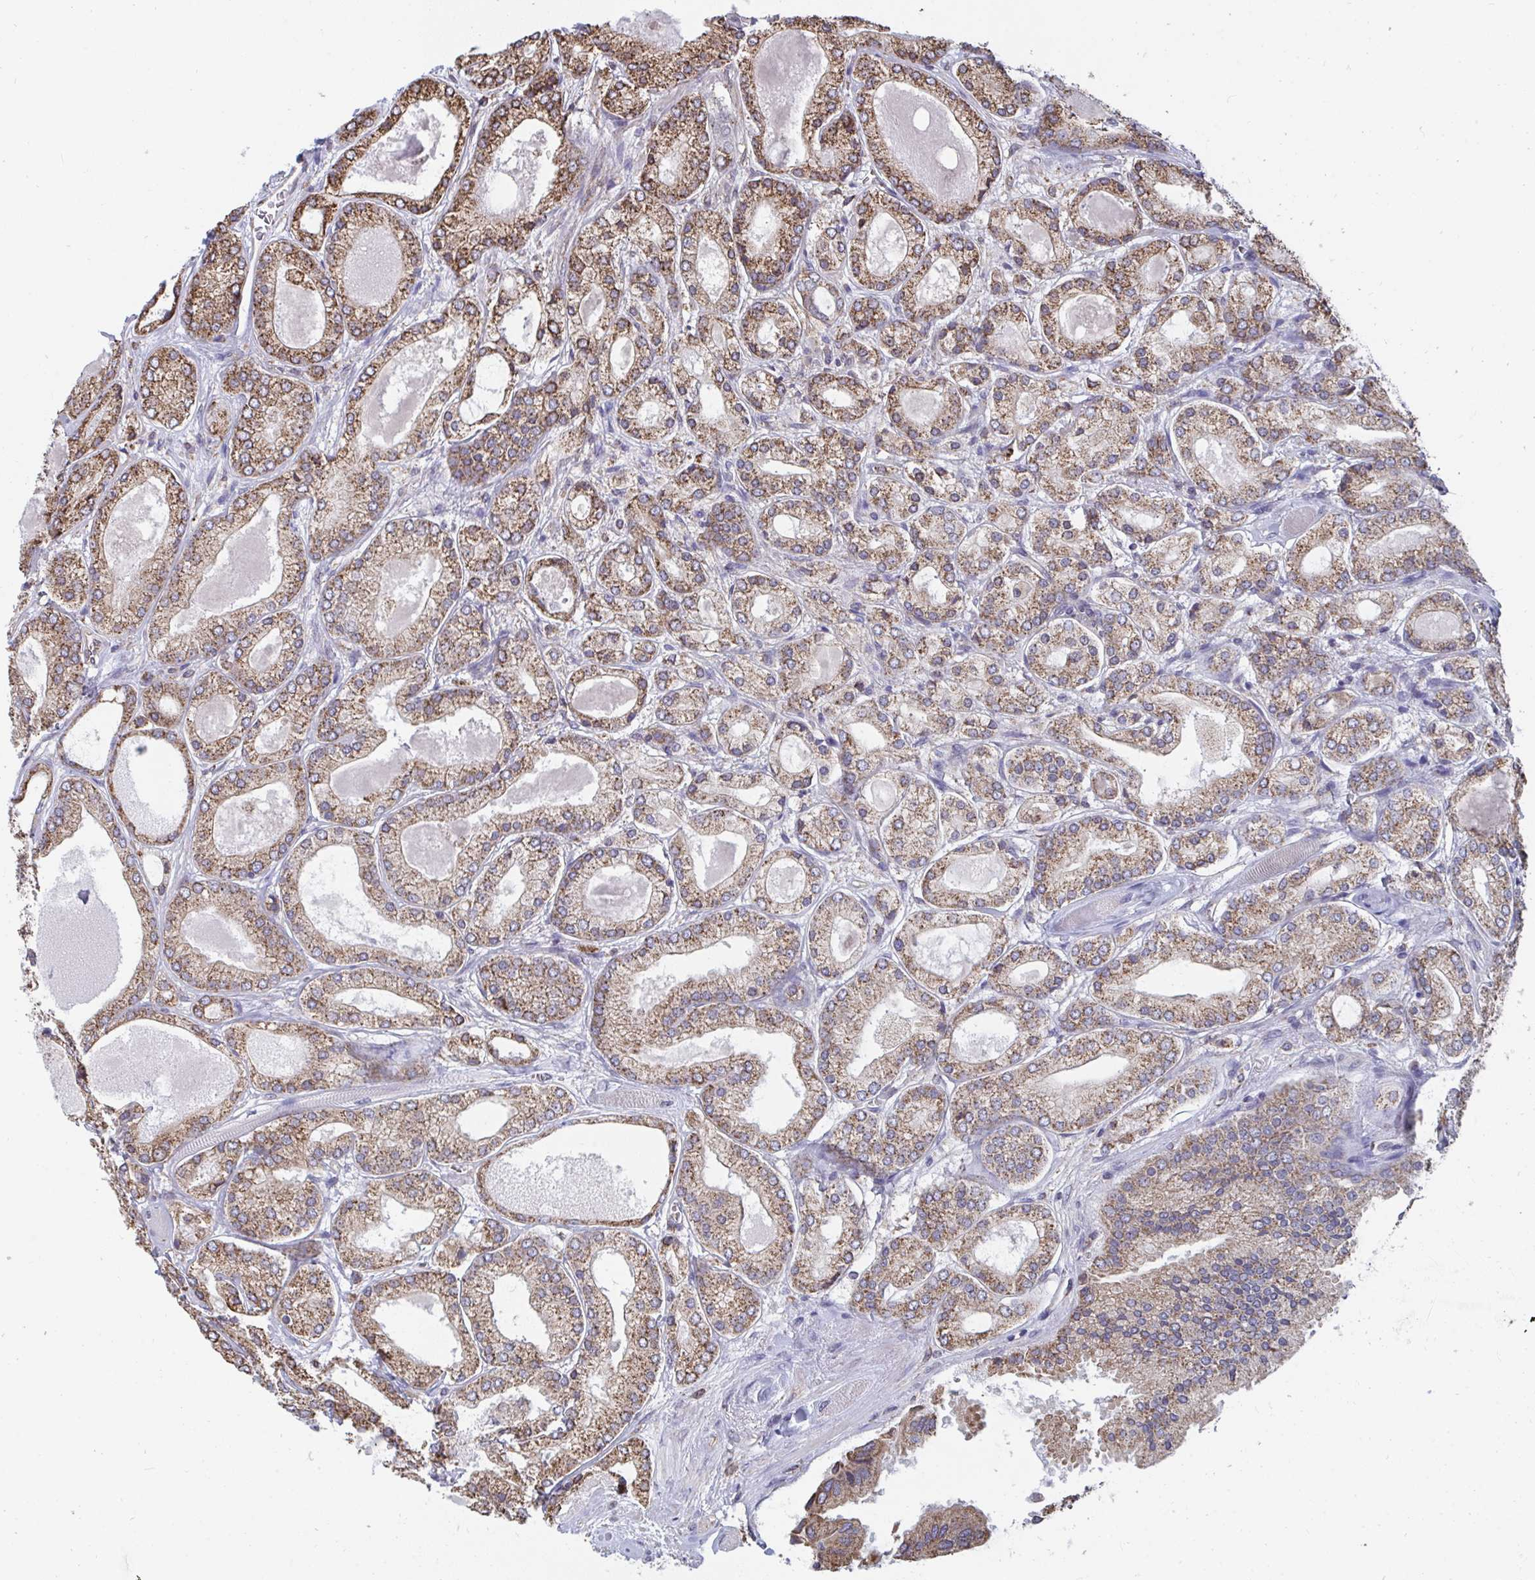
{"staining": {"intensity": "moderate", "quantity": ">75%", "location": "cytoplasmic/membranous"}, "tissue": "prostate cancer", "cell_type": "Tumor cells", "image_type": "cancer", "snomed": [{"axis": "morphology", "description": "Adenocarcinoma, High grade"}, {"axis": "topography", "description": "Prostate"}], "caption": "A medium amount of moderate cytoplasmic/membranous staining is identified in about >75% of tumor cells in adenocarcinoma (high-grade) (prostate) tissue.", "gene": "ELAVL1", "patient": {"sex": "male", "age": 67}}